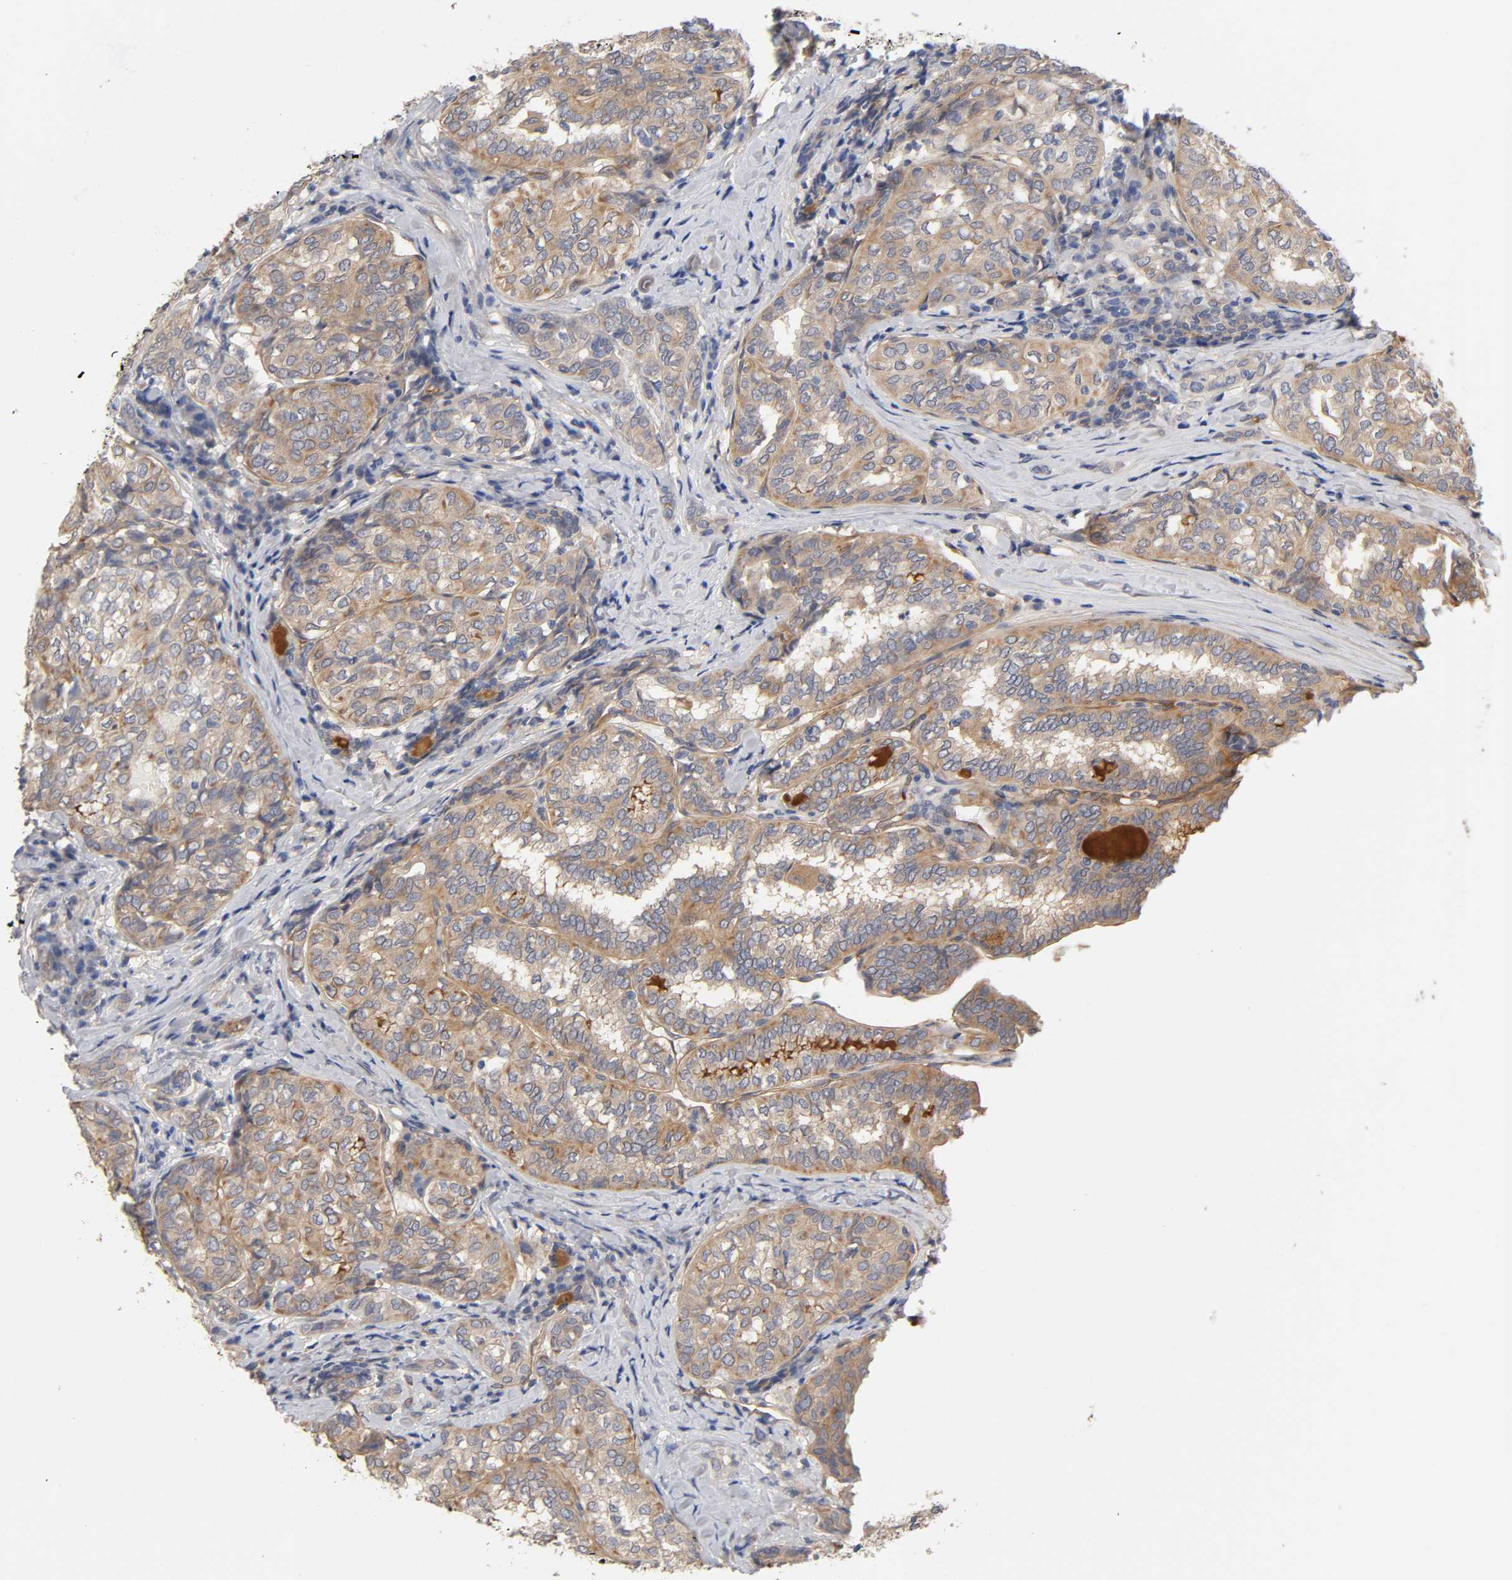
{"staining": {"intensity": "weak", "quantity": ">75%", "location": "cytoplasmic/membranous"}, "tissue": "thyroid cancer", "cell_type": "Tumor cells", "image_type": "cancer", "snomed": [{"axis": "morphology", "description": "Papillary adenocarcinoma, NOS"}, {"axis": "topography", "description": "Thyroid gland"}], "caption": "Thyroid cancer stained with a brown dye shows weak cytoplasmic/membranous positive expression in about >75% of tumor cells.", "gene": "RAB13", "patient": {"sex": "female", "age": 30}}